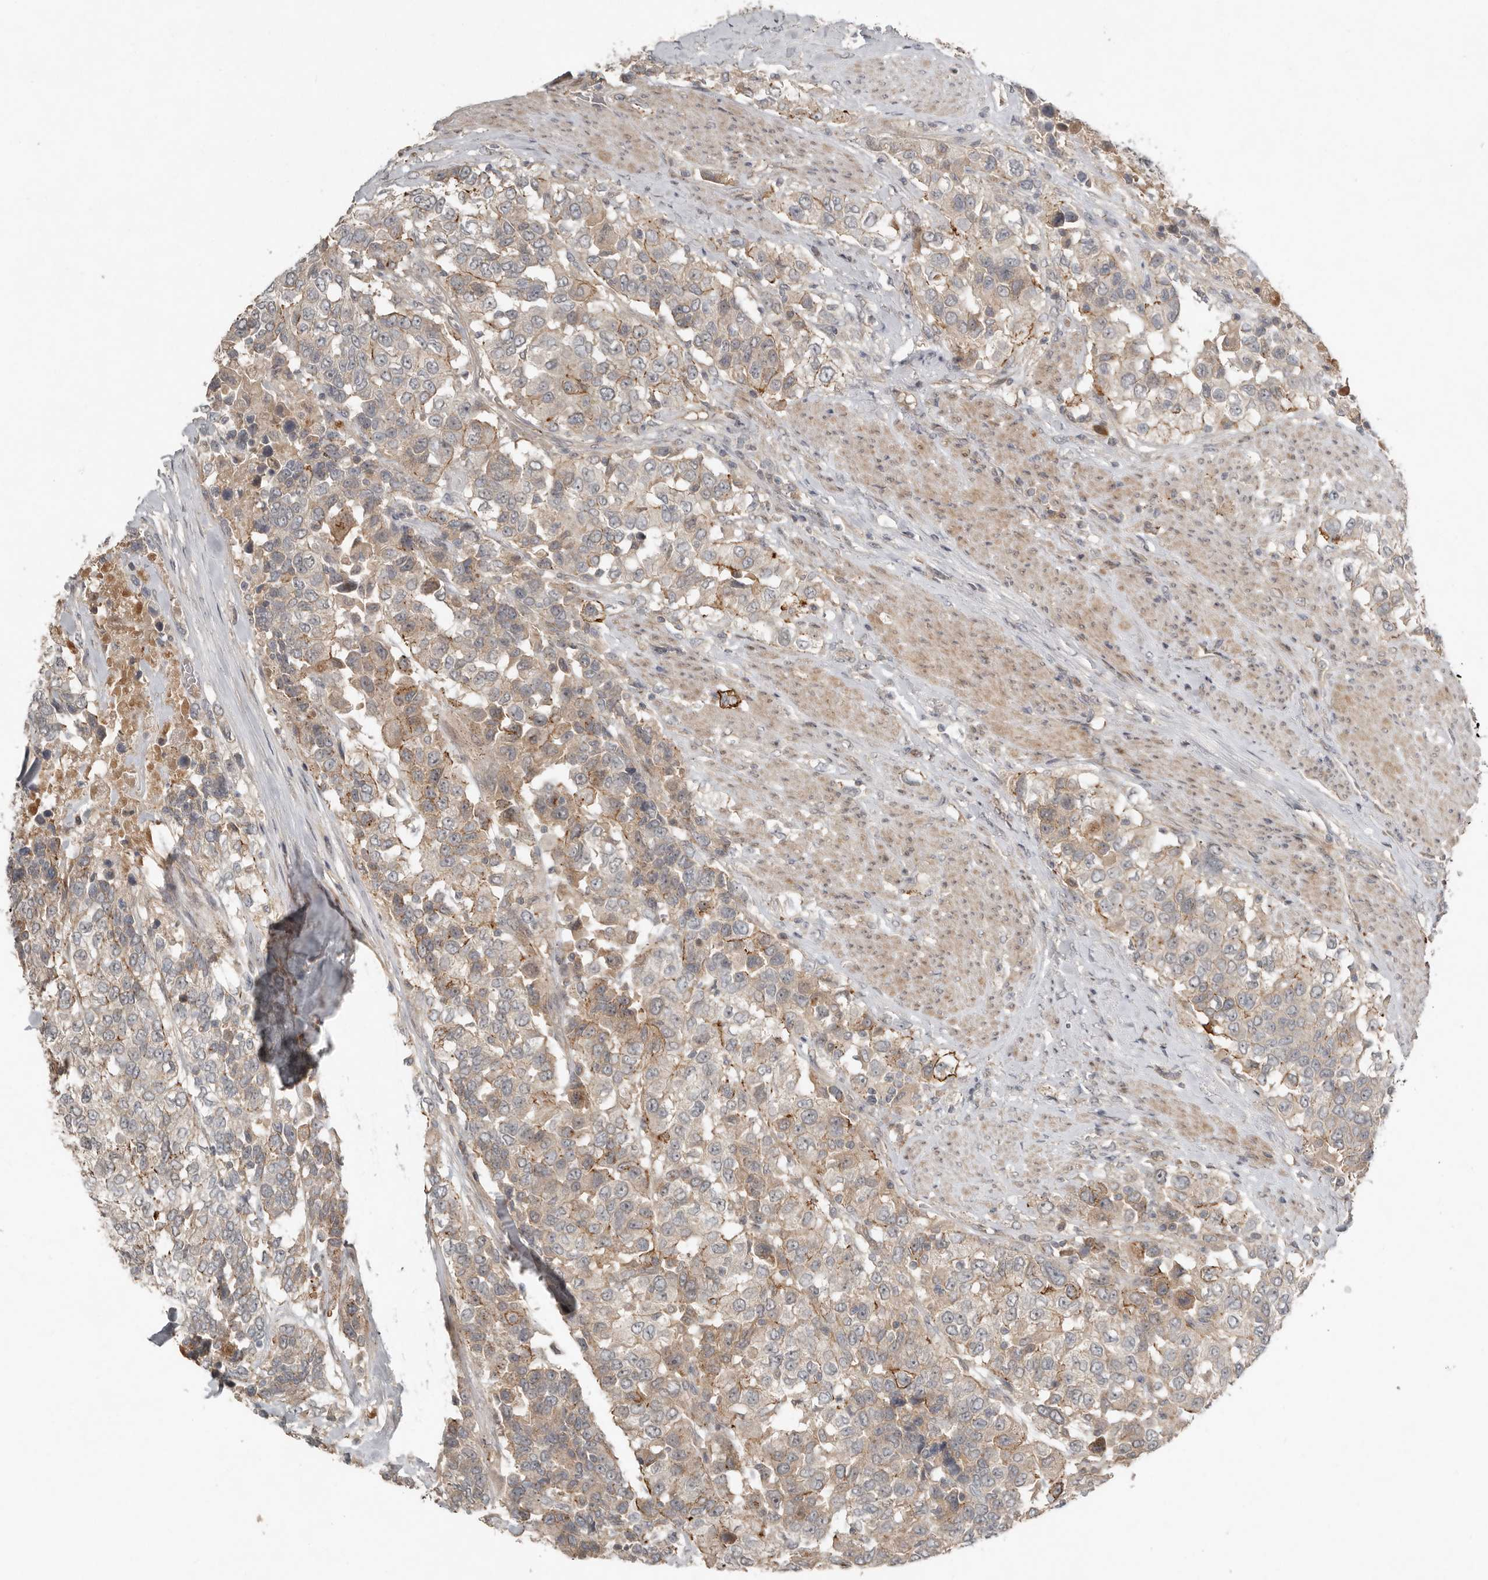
{"staining": {"intensity": "moderate", "quantity": "<25%", "location": "cytoplasmic/membranous"}, "tissue": "urothelial cancer", "cell_type": "Tumor cells", "image_type": "cancer", "snomed": [{"axis": "morphology", "description": "Urothelial carcinoma, High grade"}, {"axis": "topography", "description": "Urinary bladder"}], "caption": "A histopathology image showing moderate cytoplasmic/membranous positivity in about <25% of tumor cells in urothelial carcinoma (high-grade), as visualized by brown immunohistochemical staining.", "gene": "TEAD3", "patient": {"sex": "female", "age": 80}}